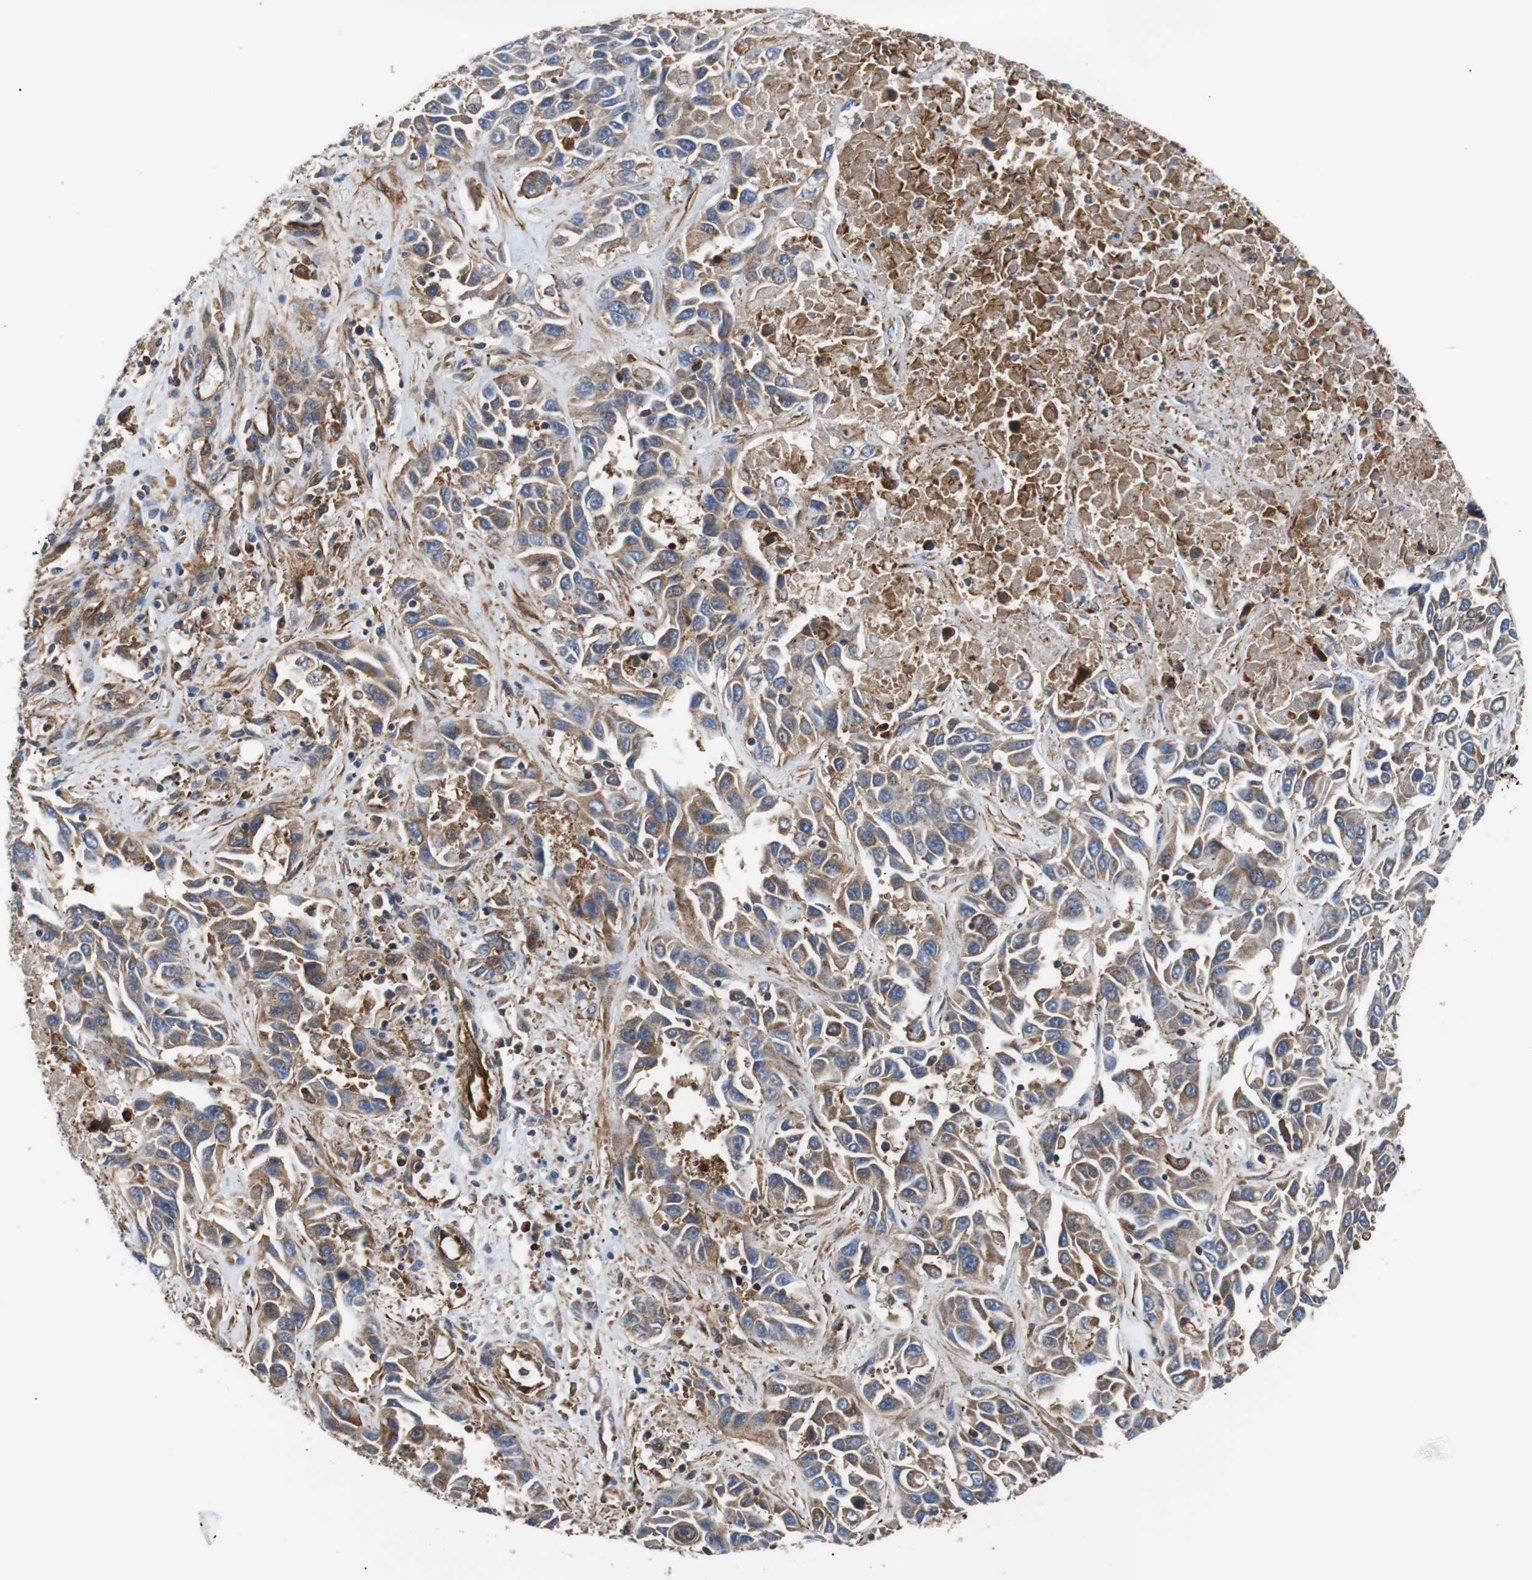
{"staining": {"intensity": "weak", "quantity": ">75%", "location": "cytoplasmic/membranous"}, "tissue": "liver cancer", "cell_type": "Tumor cells", "image_type": "cancer", "snomed": [{"axis": "morphology", "description": "Cholangiocarcinoma"}, {"axis": "topography", "description": "Liver"}], "caption": "Weak cytoplasmic/membranous expression is identified in approximately >75% of tumor cells in cholangiocarcinoma (liver).", "gene": "PLCG2", "patient": {"sex": "female", "age": 52}}